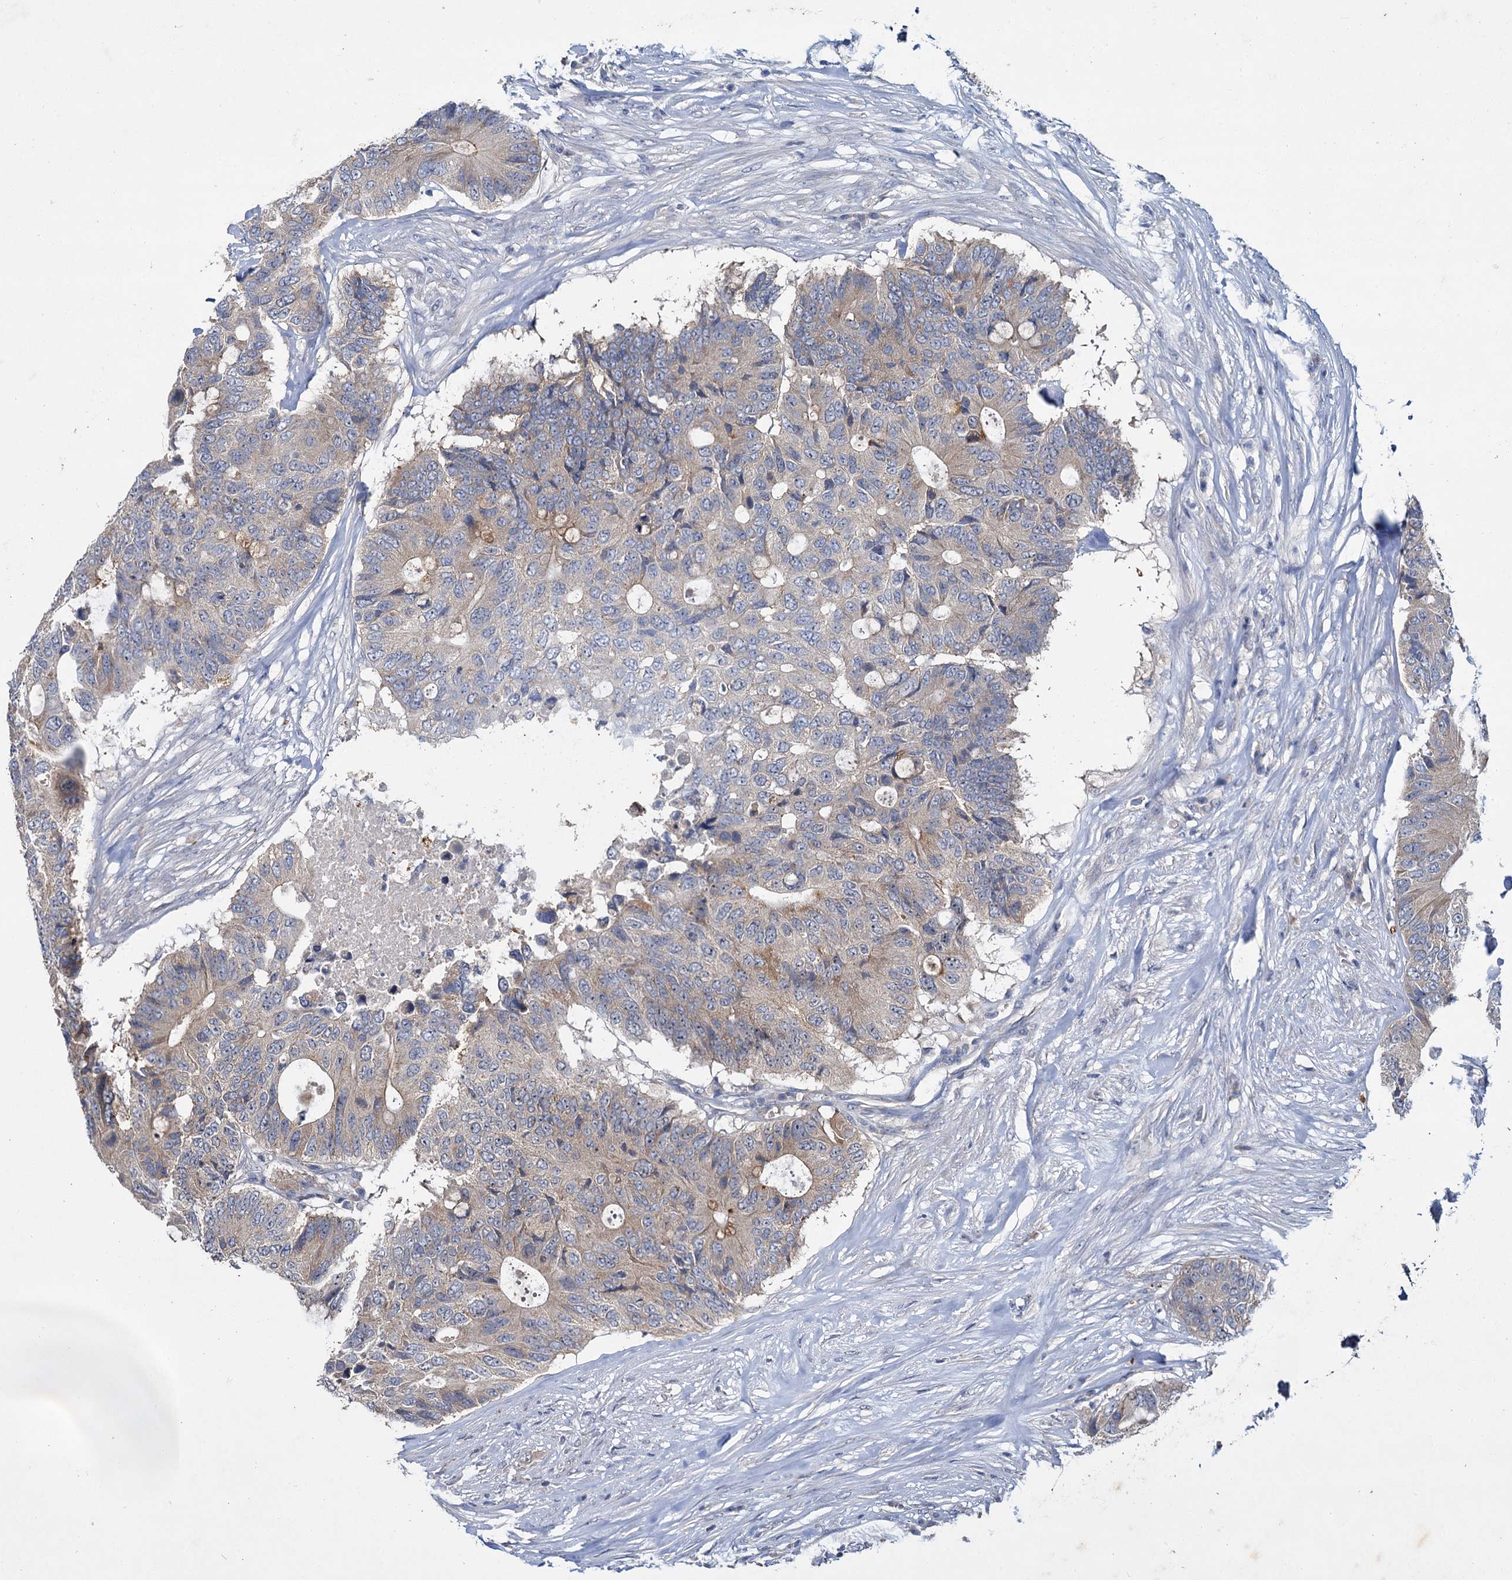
{"staining": {"intensity": "weak", "quantity": "25%-75%", "location": "cytoplasmic/membranous"}, "tissue": "colorectal cancer", "cell_type": "Tumor cells", "image_type": "cancer", "snomed": [{"axis": "morphology", "description": "Adenocarcinoma, NOS"}, {"axis": "topography", "description": "Colon"}], "caption": "Protein expression analysis of human colorectal adenocarcinoma reveals weak cytoplasmic/membranous positivity in about 25%-75% of tumor cells.", "gene": "ATP9A", "patient": {"sex": "male", "age": 71}}